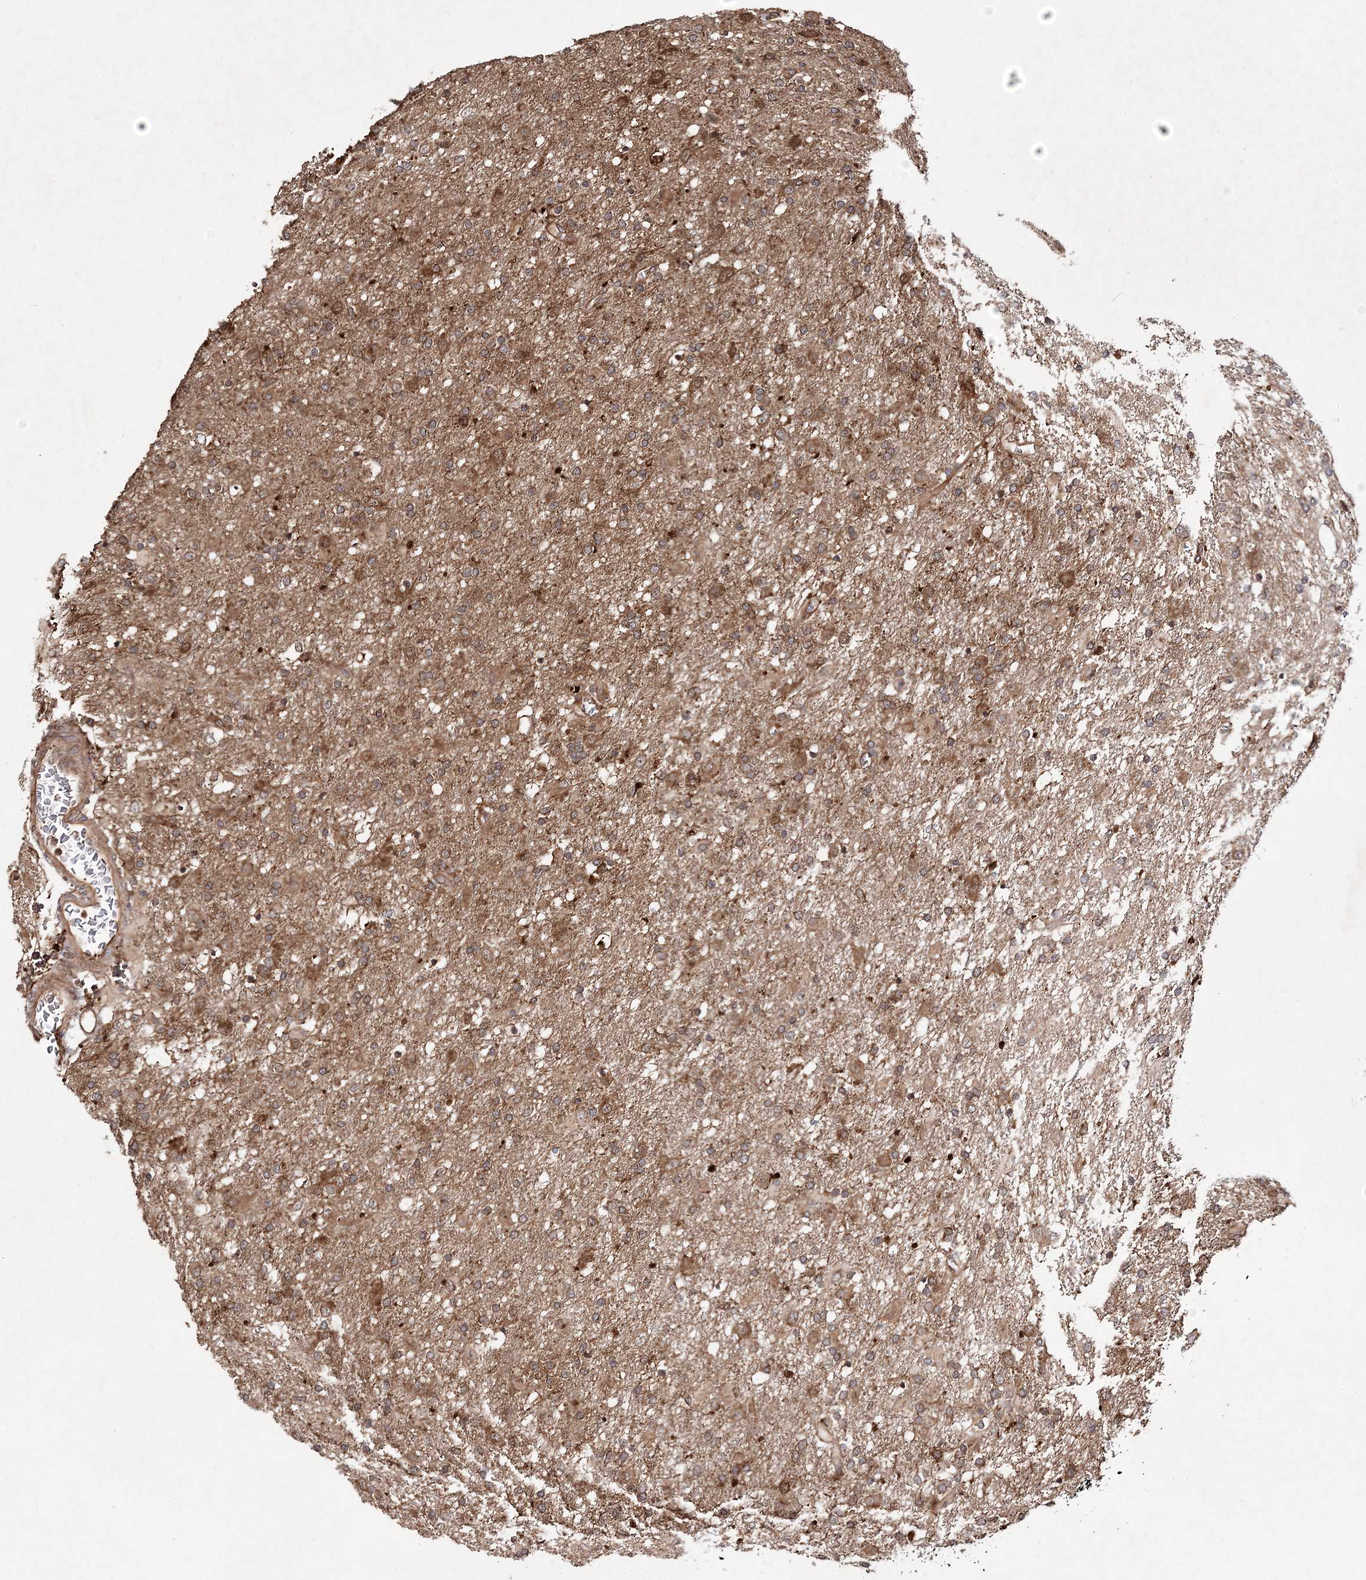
{"staining": {"intensity": "moderate", "quantity": "25%-75%", "location": "cytoplasmic/membranous"}, "tissue": "glioma", "cell_type": "Tumor cells", "image_type": "cancer", "snomed": [{"axis": "morphology", "description": "Glioma, malignant, Low grade"}, {"axis": "topography", "description": "Brain"}], "caption": "Immunohistochemistry image of neoplastic tissue: glioma stained using IHC reveals medium levels of moderate protein expression localized specifically in the cytoplasmic/membranous of tumor cells, appearing as a cytoplasmic/membranous brown color.", "gene": "TMEM9B", "patient": {"sex": "male", "age": 65}}